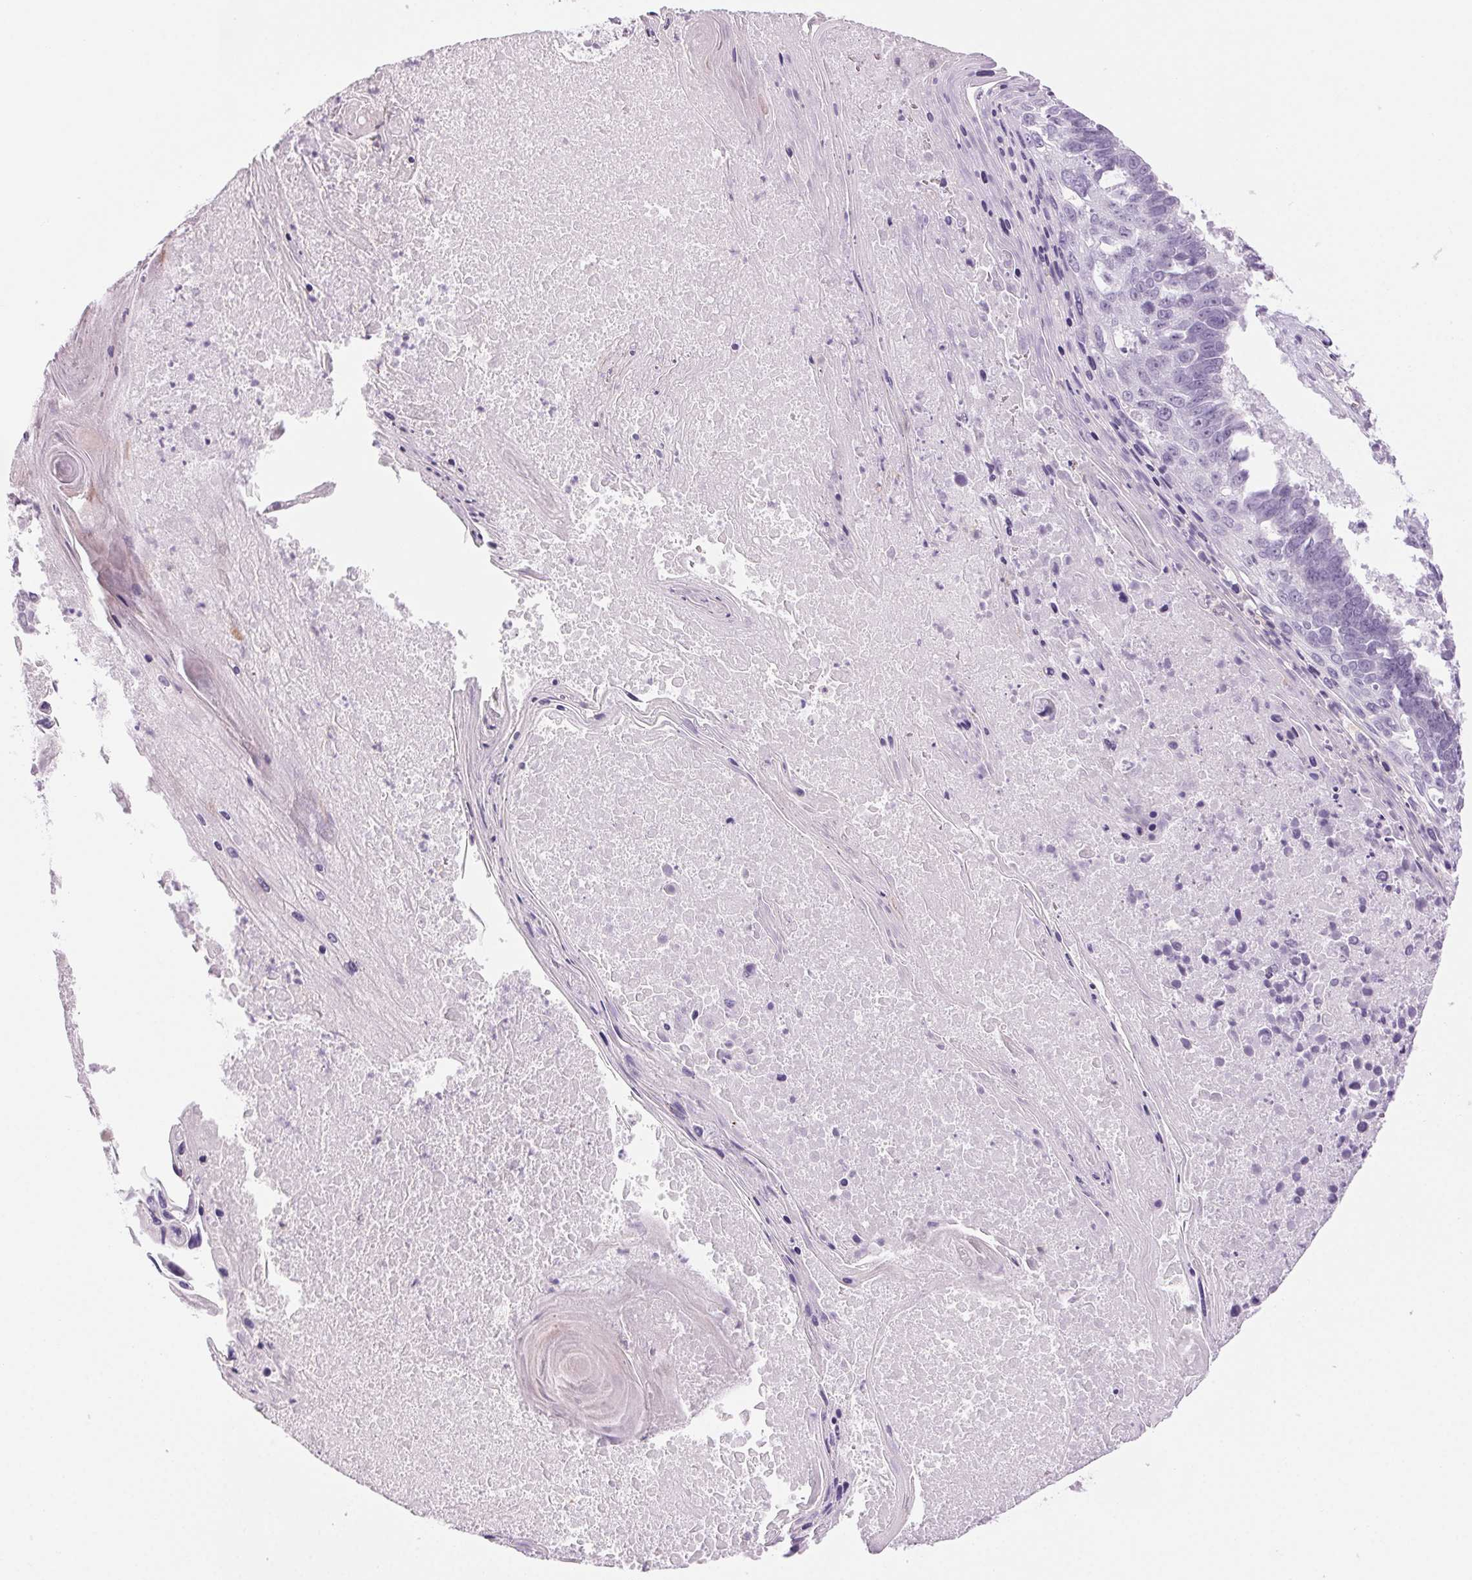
{"staining": {"intensity": "negative", "quantity": "none", "location": "none"}, "tissue": "lung cancer", "cell_type": "Tumor cells", "image_type": "cancer", "snomed": [{"axis": "morphology", "description": "Squamous cell carcinoma, NOS"}, {"axis": "topography", "description": "Lung"}], "caption": "DAB (3,3'-diaminobenzidine) immunohistochemical staining of human lung cancer reveals no significant staining in tumor cells.", "gene": "SLC6A19", "patient": {"sex": "male", "age": 73}}